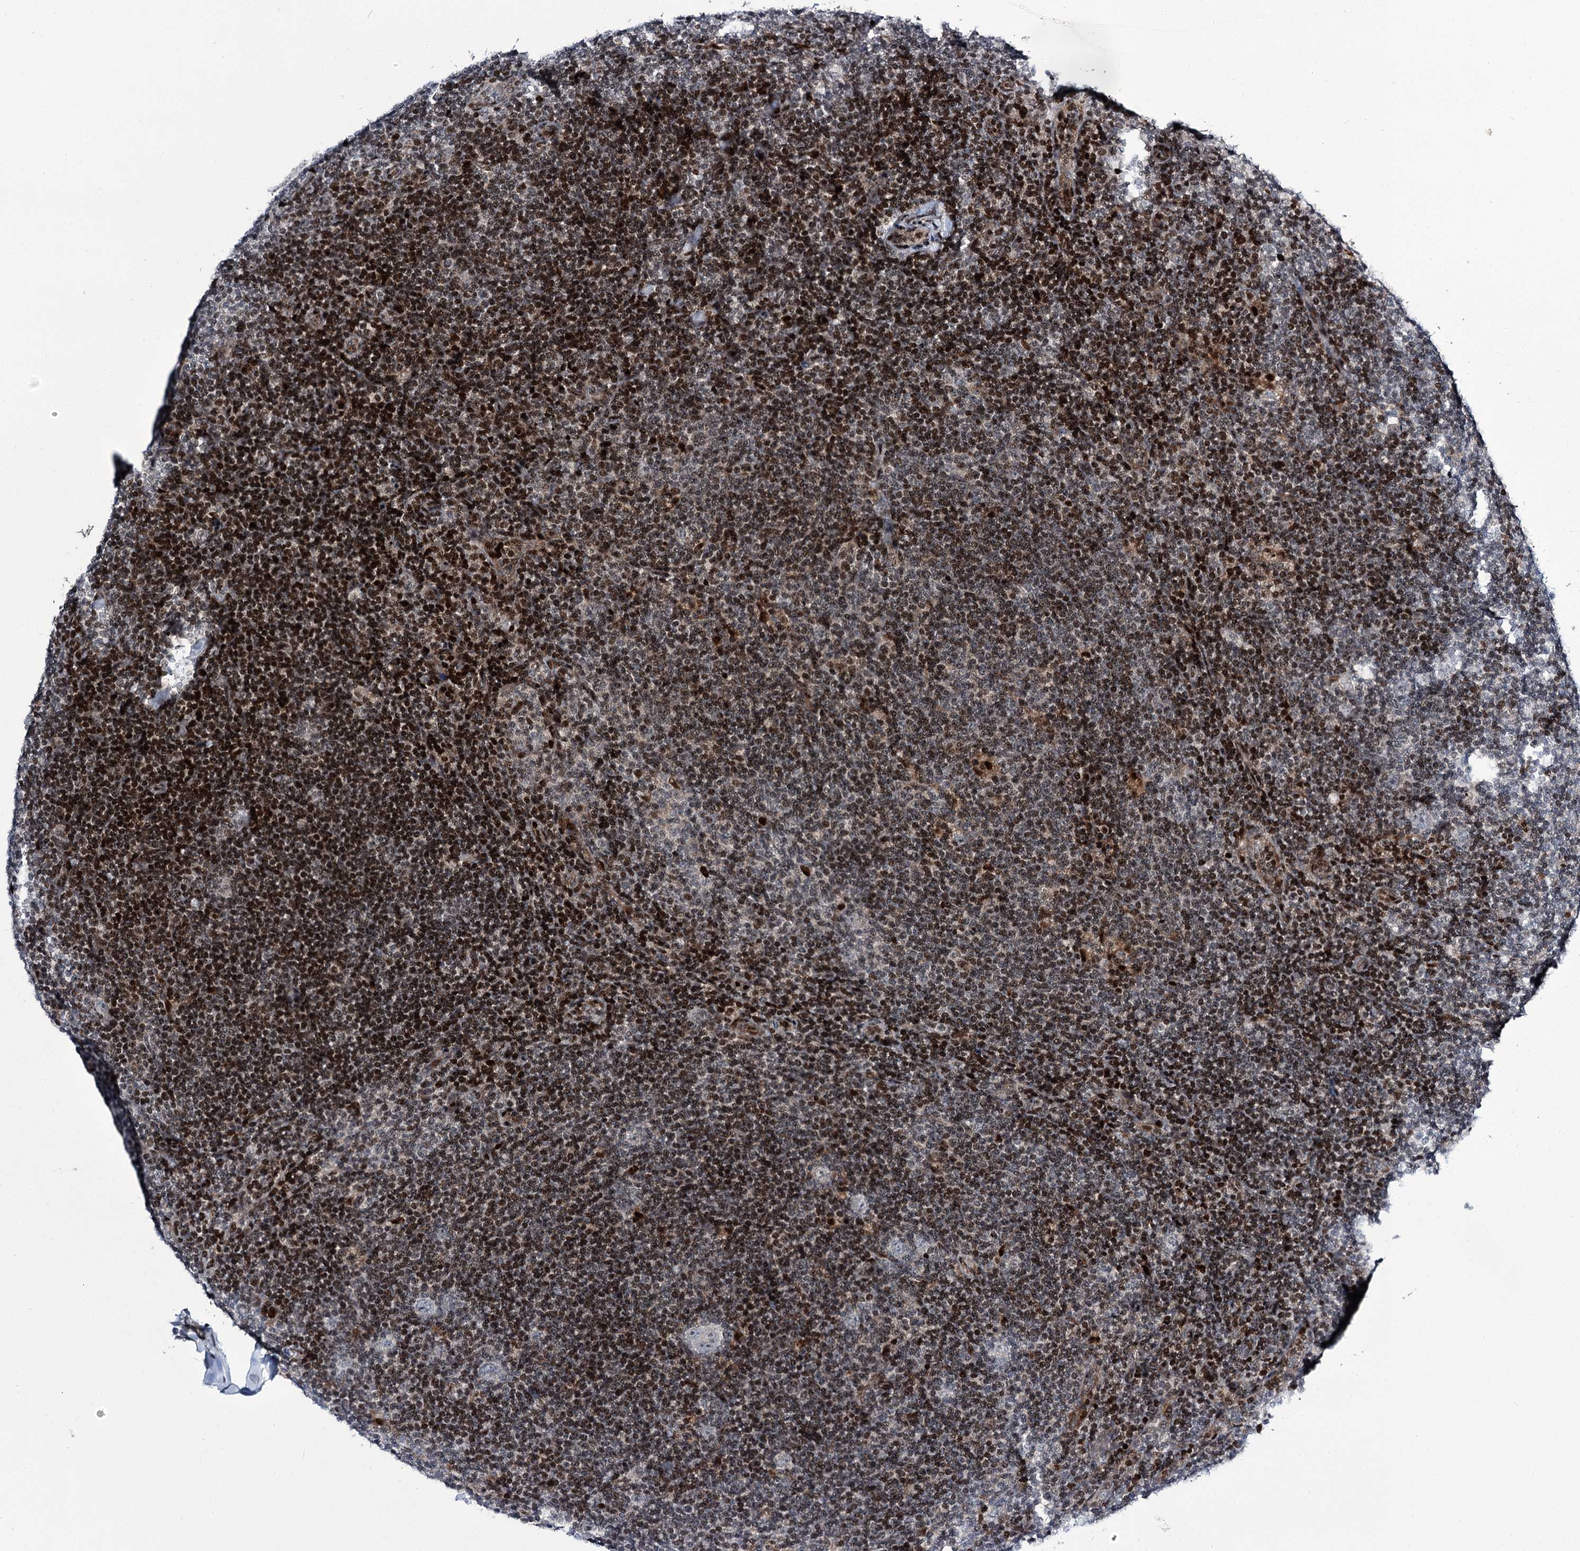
{"staining": {"intensity": "negative", "quantity": "none", "location": "none"}, "tissue": "lymphoma", "cell_type": "Tumor cells", "image_type": "cancer", "snomed": [{"axis": "morphology", "description": "Hodgkin's disease, NOS"}, {"axis": "topography", "description": "Lymph node"}], "caption": "Immunohistochemistry (IHC) histopathology image of lymphoma stained for a protein (brown), which shows no positivity in tumor cells. (Immunohistochemistry, brightfield microscopy, high magnification).", "gene": "ITFG2", "patient": {"sex": "female", "age": 57}}